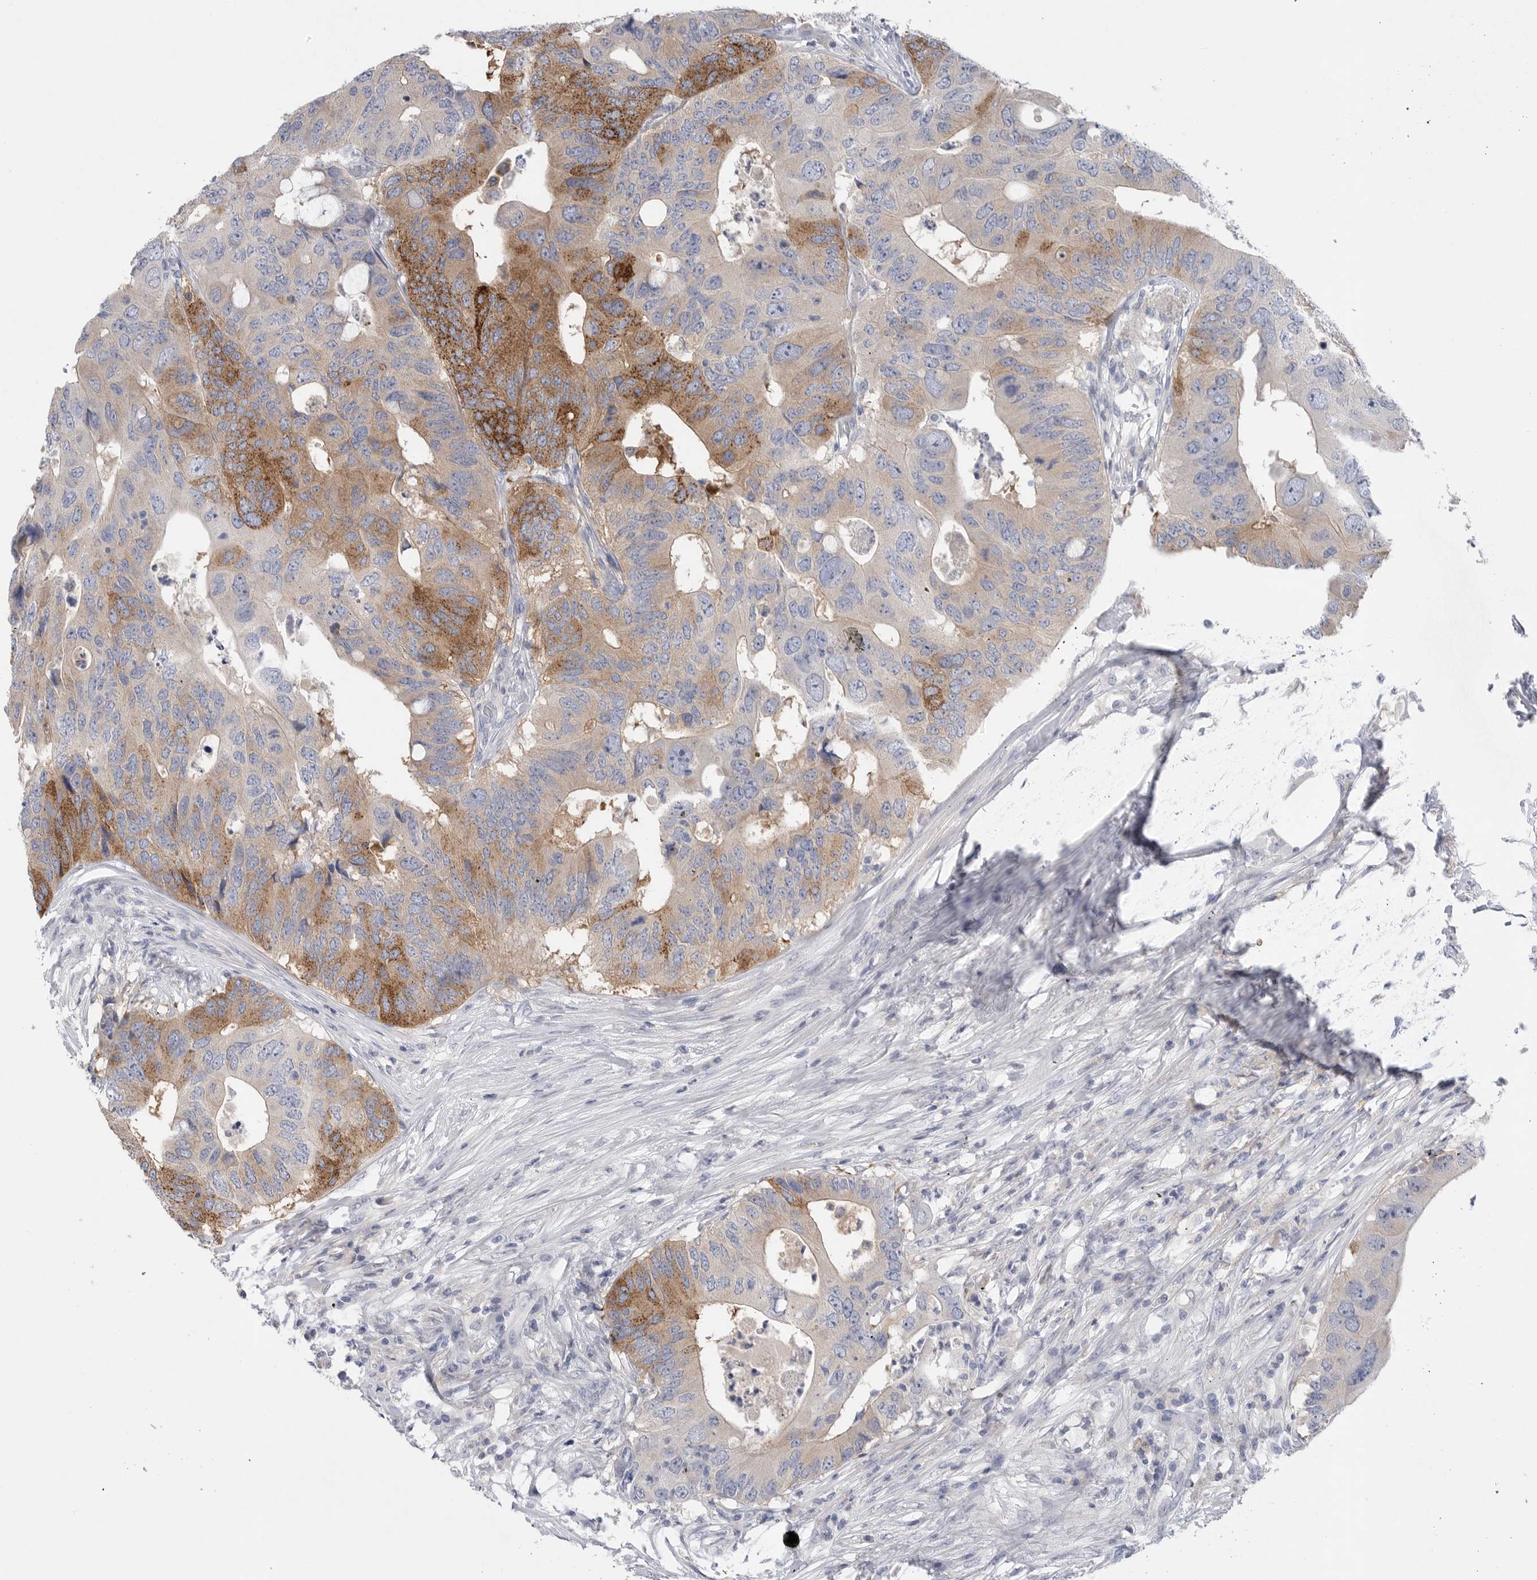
{"staining": {"intensity": "moderate", "quantity": "25%-75%", "location": "cytoplasmic/membranous"}, "tissue": "colorectal cancer", "cell_type": "Tumor cells", "image_type": "cancer", "snomed": [{"axis": "morphology", "description": "Adenocarcinoma, NOS"}, {"axis": "topography", "description": "Colon"}], "caption": "A micrograph of colorectal adenocarcinoma stained for a protein reveals moderate cytoplasmic/membranous brown staining in tumor cells.", "gene": "CAMK2B", "patient": {"sex": "male", "age": 71}}